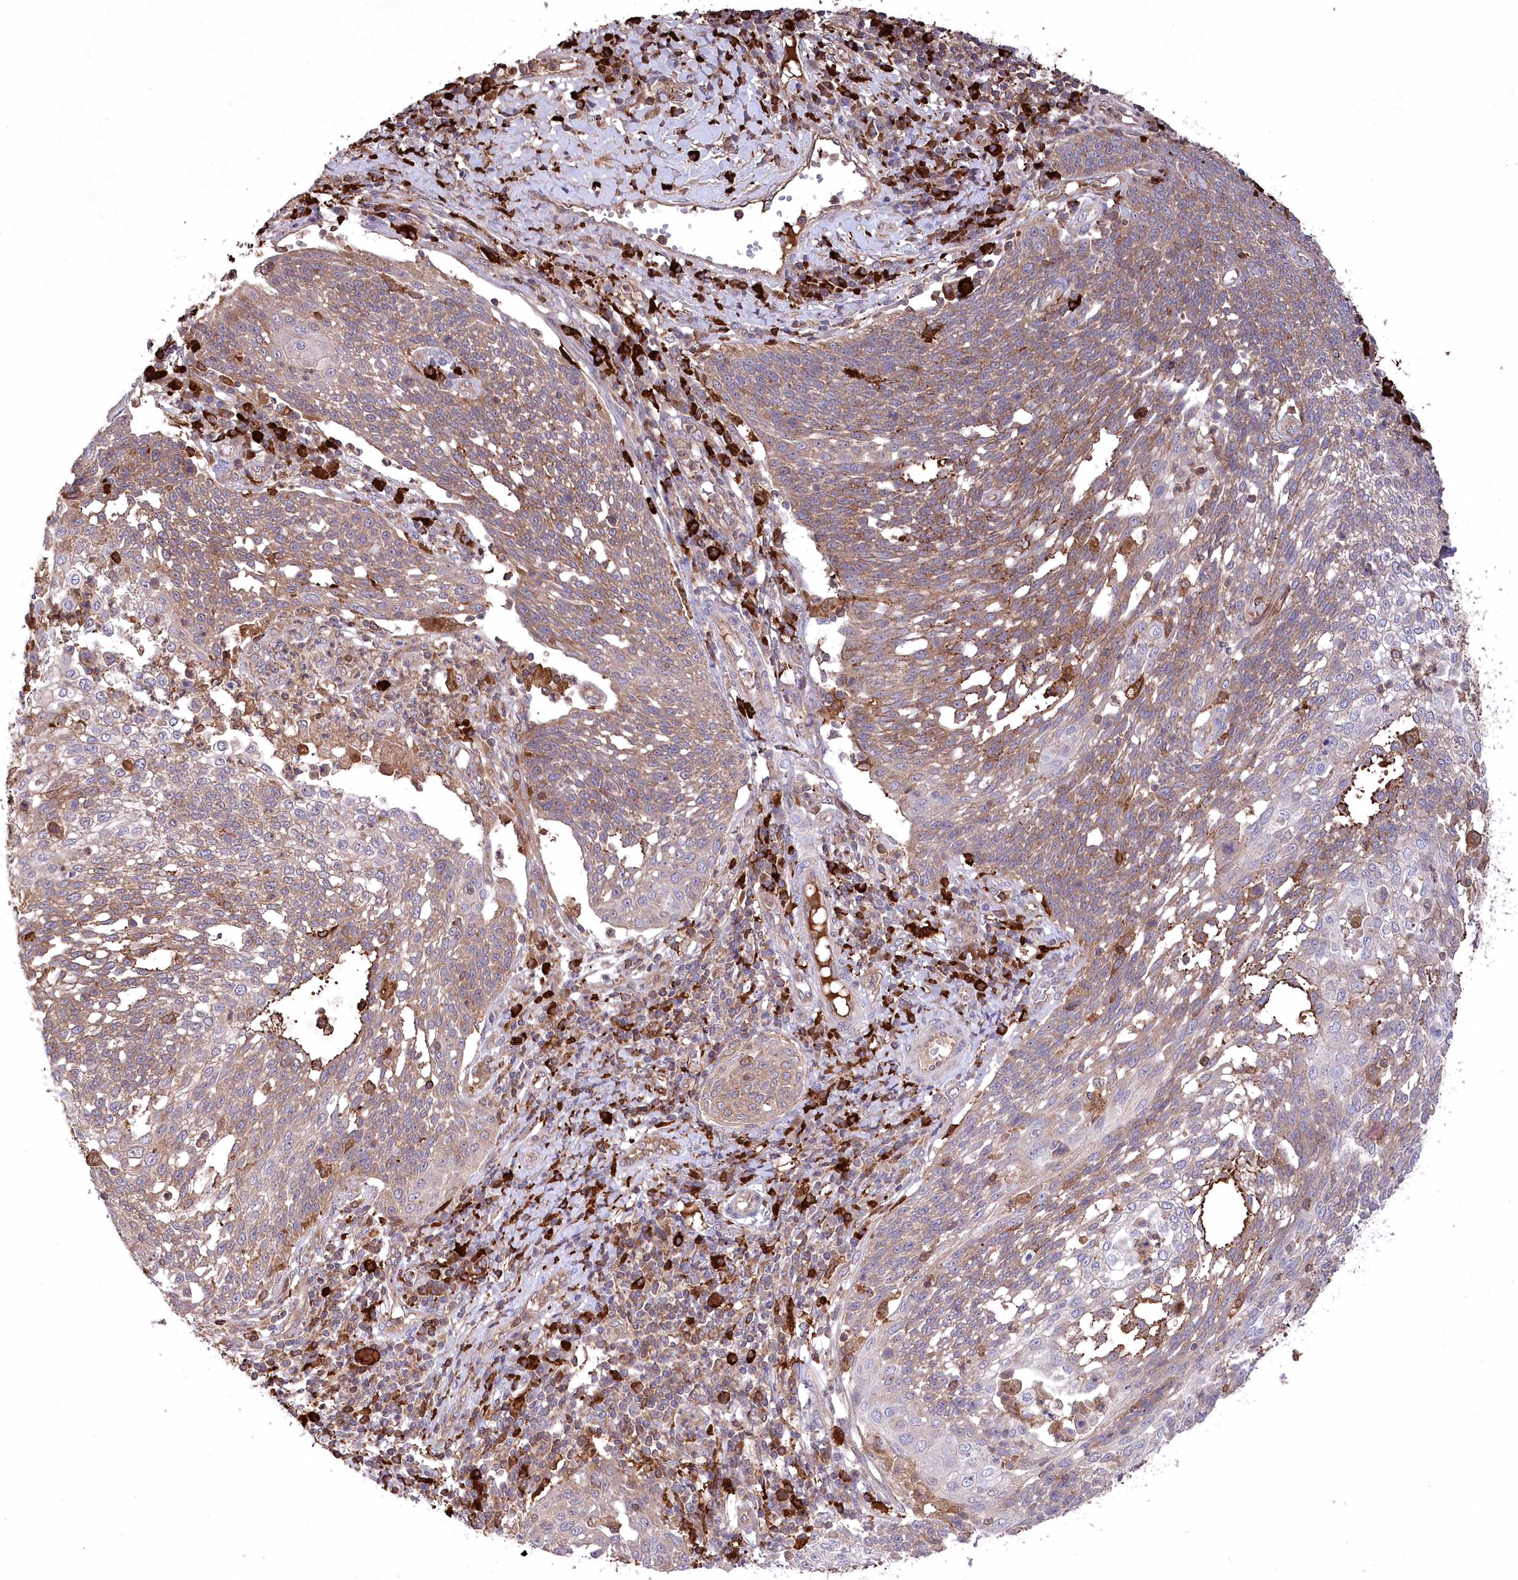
{"staining": {"intensity": "moderate", "quantity": "25%-75%", "location": "cytoplasmic/membranous"}, "tissue": "cervical cancer", "cell_type": "Tumor cells", "image_type": "cancer", "snomed": [{"axis": "morphology", "description": "Squamous cell carcinoma, NOS"}, {"axis": "topography", "description": "Cervix"}], "caption": "Immunohistochemistry (DAB) staining of cervical cancer (squamous cell carcinoma) demonstrates moderate cytoplasmic/membranous protein positivity in about 25%-75% of tumor cells.", "gene": "PPP1R21", "patient": {"sex": "female", "age": 34}}